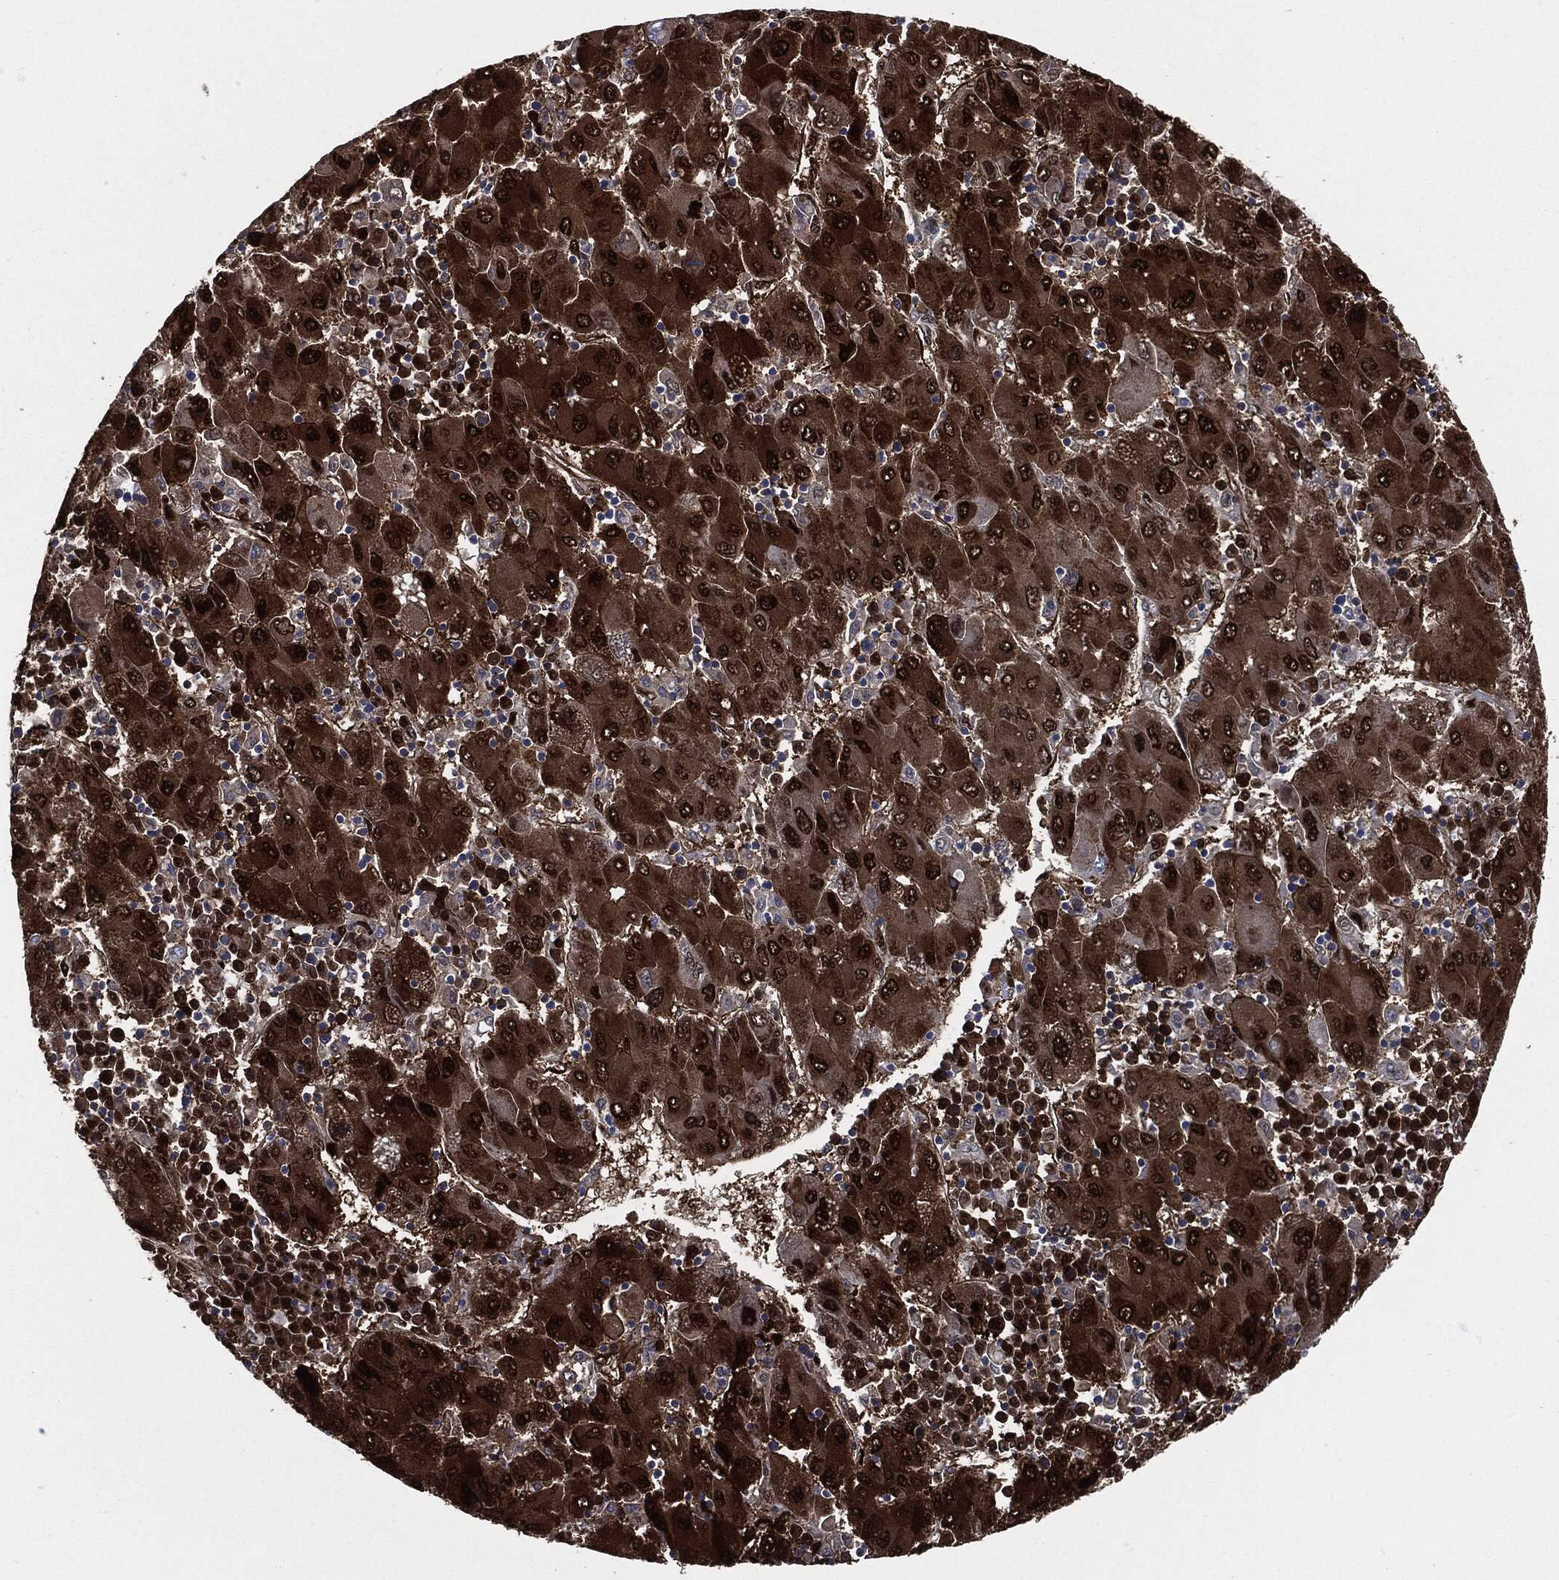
{"staining": {"intensity": "strong", "quantity": "25%-75%", "location": "cytoplasmic/membranous,nuclear"}, "tissue": "liver cancer", "cell_type": "Tumor cells", "image_type": "cancer", "snomed": [{"axis": "morphology", "description": "Carcinoma, Hepatocellular, NOS"}, {"axis": "topography", "description": "Liver"}], "caption": "There is high levels of strong cytoplasmic/membranous and nuclear positivity in tumor cells of liver cancer (hepatocellular carcinoma), as demonstrated by immunohistochemical staining (brown color).", "gene": "DCTN1", "patient": {"sex": "male", "age": 75}}